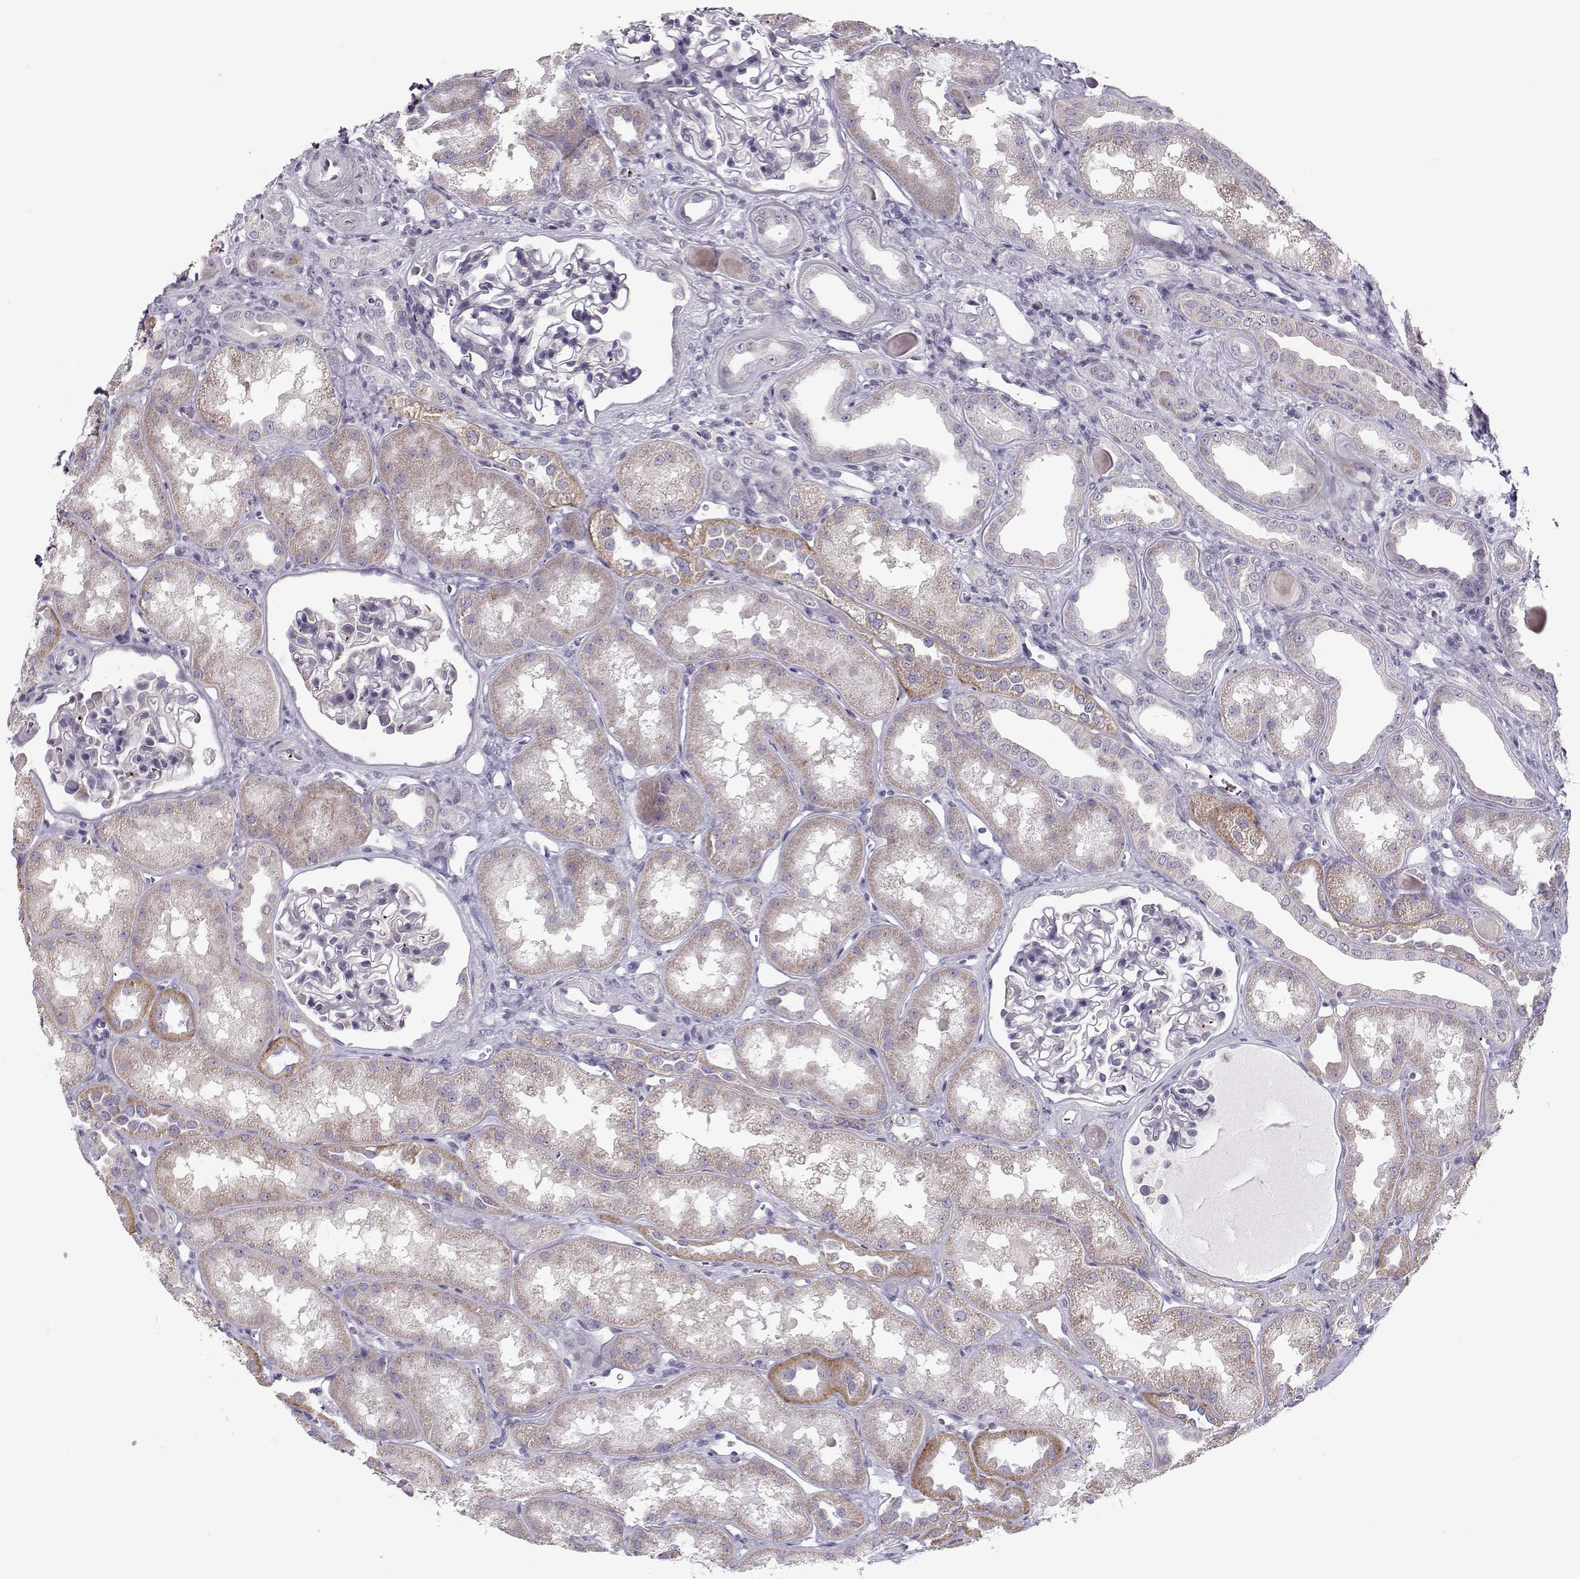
{"staining": {"intensity": "negative", "quantity": "none", "location": "none"}, "tissue": "kidney", "cell_type": "Cells in glomeruli", "image_type": "normal", "snomed": [{"axis": "morphology", "description": "Normal tissue, NOS"}, {"axis": "topography", "description": "Kidney"}], "caption": "DAB immunohistochemical staining of normal kidney exhibits no significant positivity in cells in glomeruli. (DAB (3,3'-diaminobenzidine) immunohistochemistry (IHC) with hematoxylin counter stain).", "gene": "KLF17", "patient": {"sex": "male", "age": 61}}